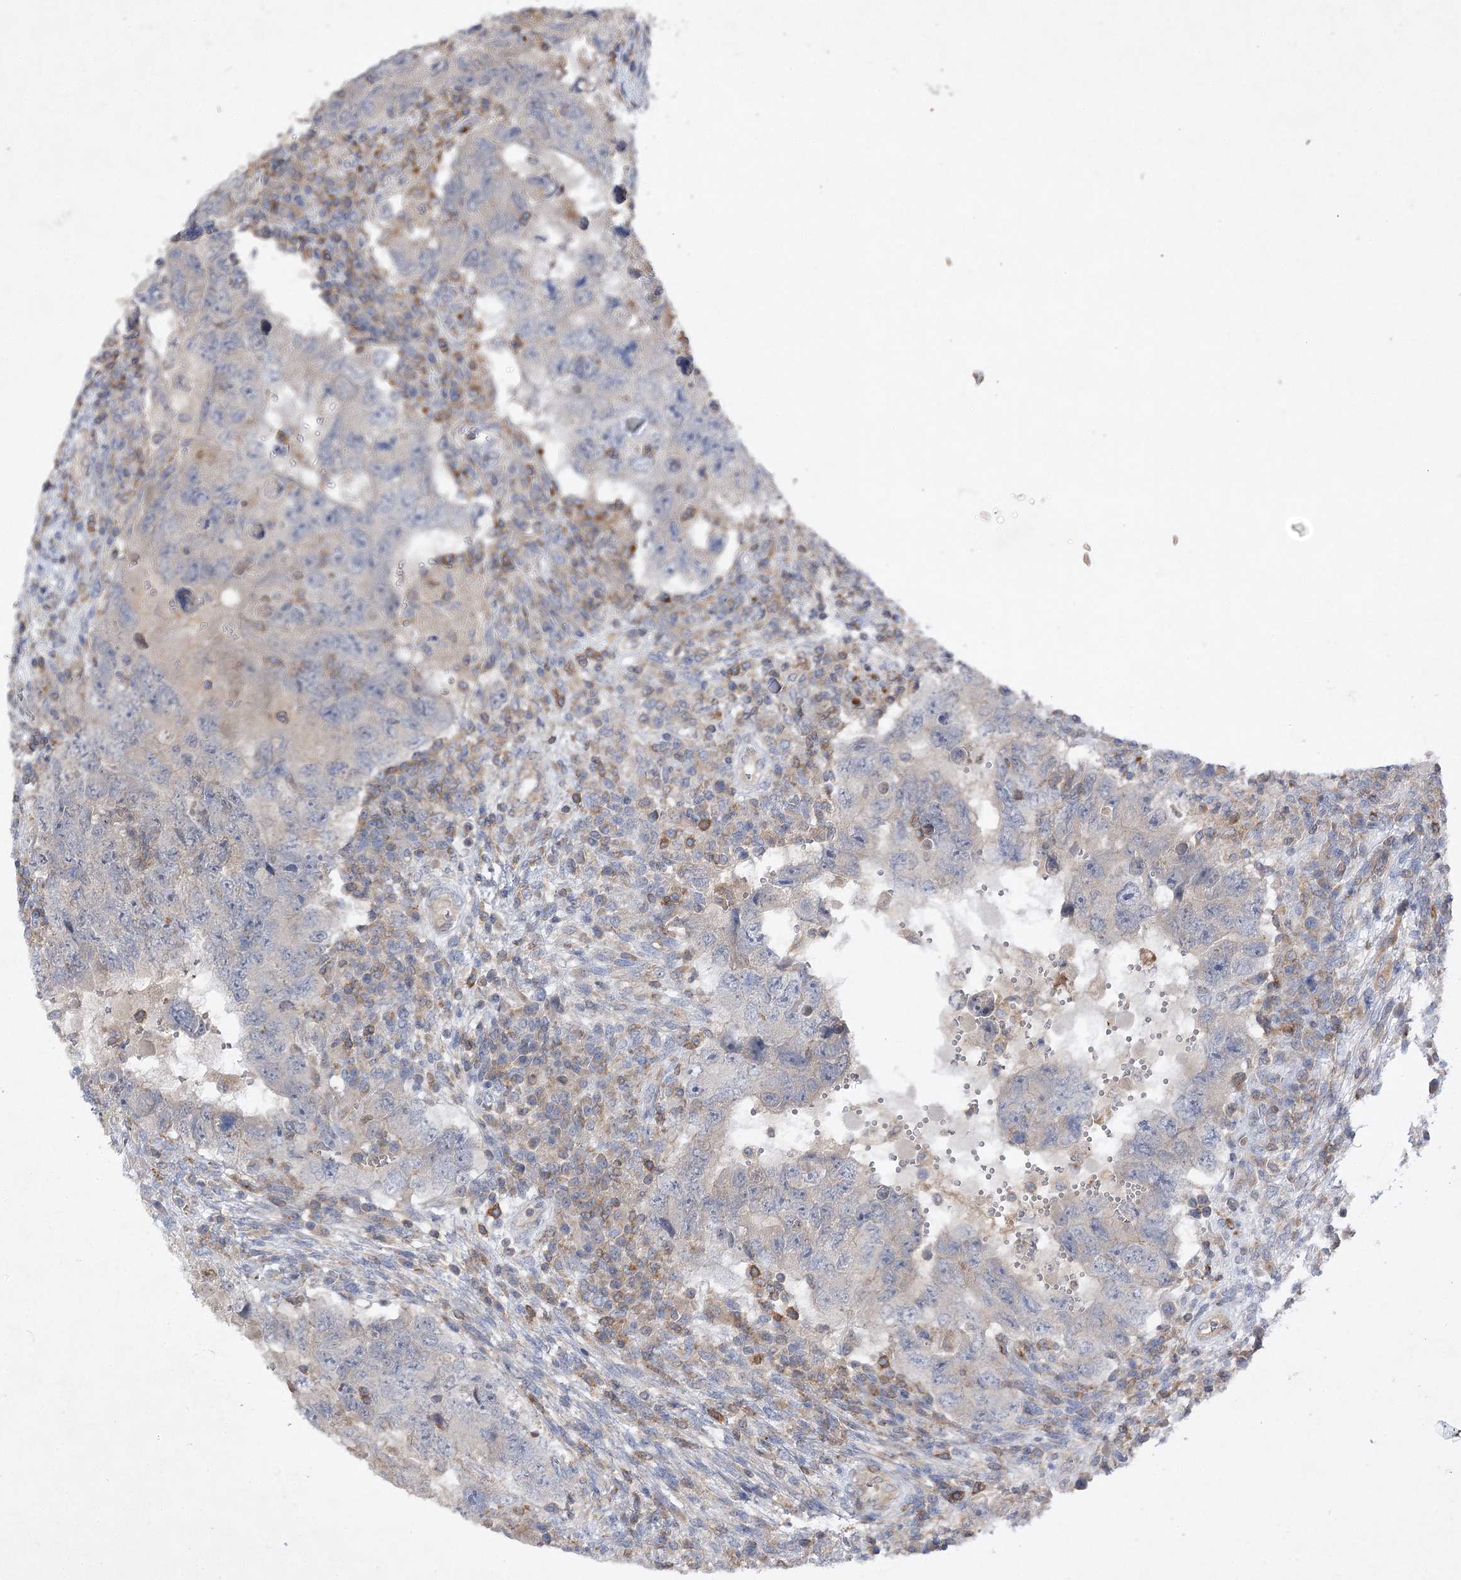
{"staining": {"intensity": "negative", "quantity": "none", "location": "none"}, "tissue": "testis cancer", "cell_type": "Tumor cells", "image_type": "cancer", "snomed": [{"axis": "morphology", "description": "Carcinoma, Embryonal, NOS"}, {"axis": "topography", "description": "Testis"}], "caption": "Embryonal carcinoma (testis) stained for a protein using immunohistochemistry (IHC) displays no positivity tumor cells.", "gene": "BCR", "patient": {"sex": "male", "age": 26}}